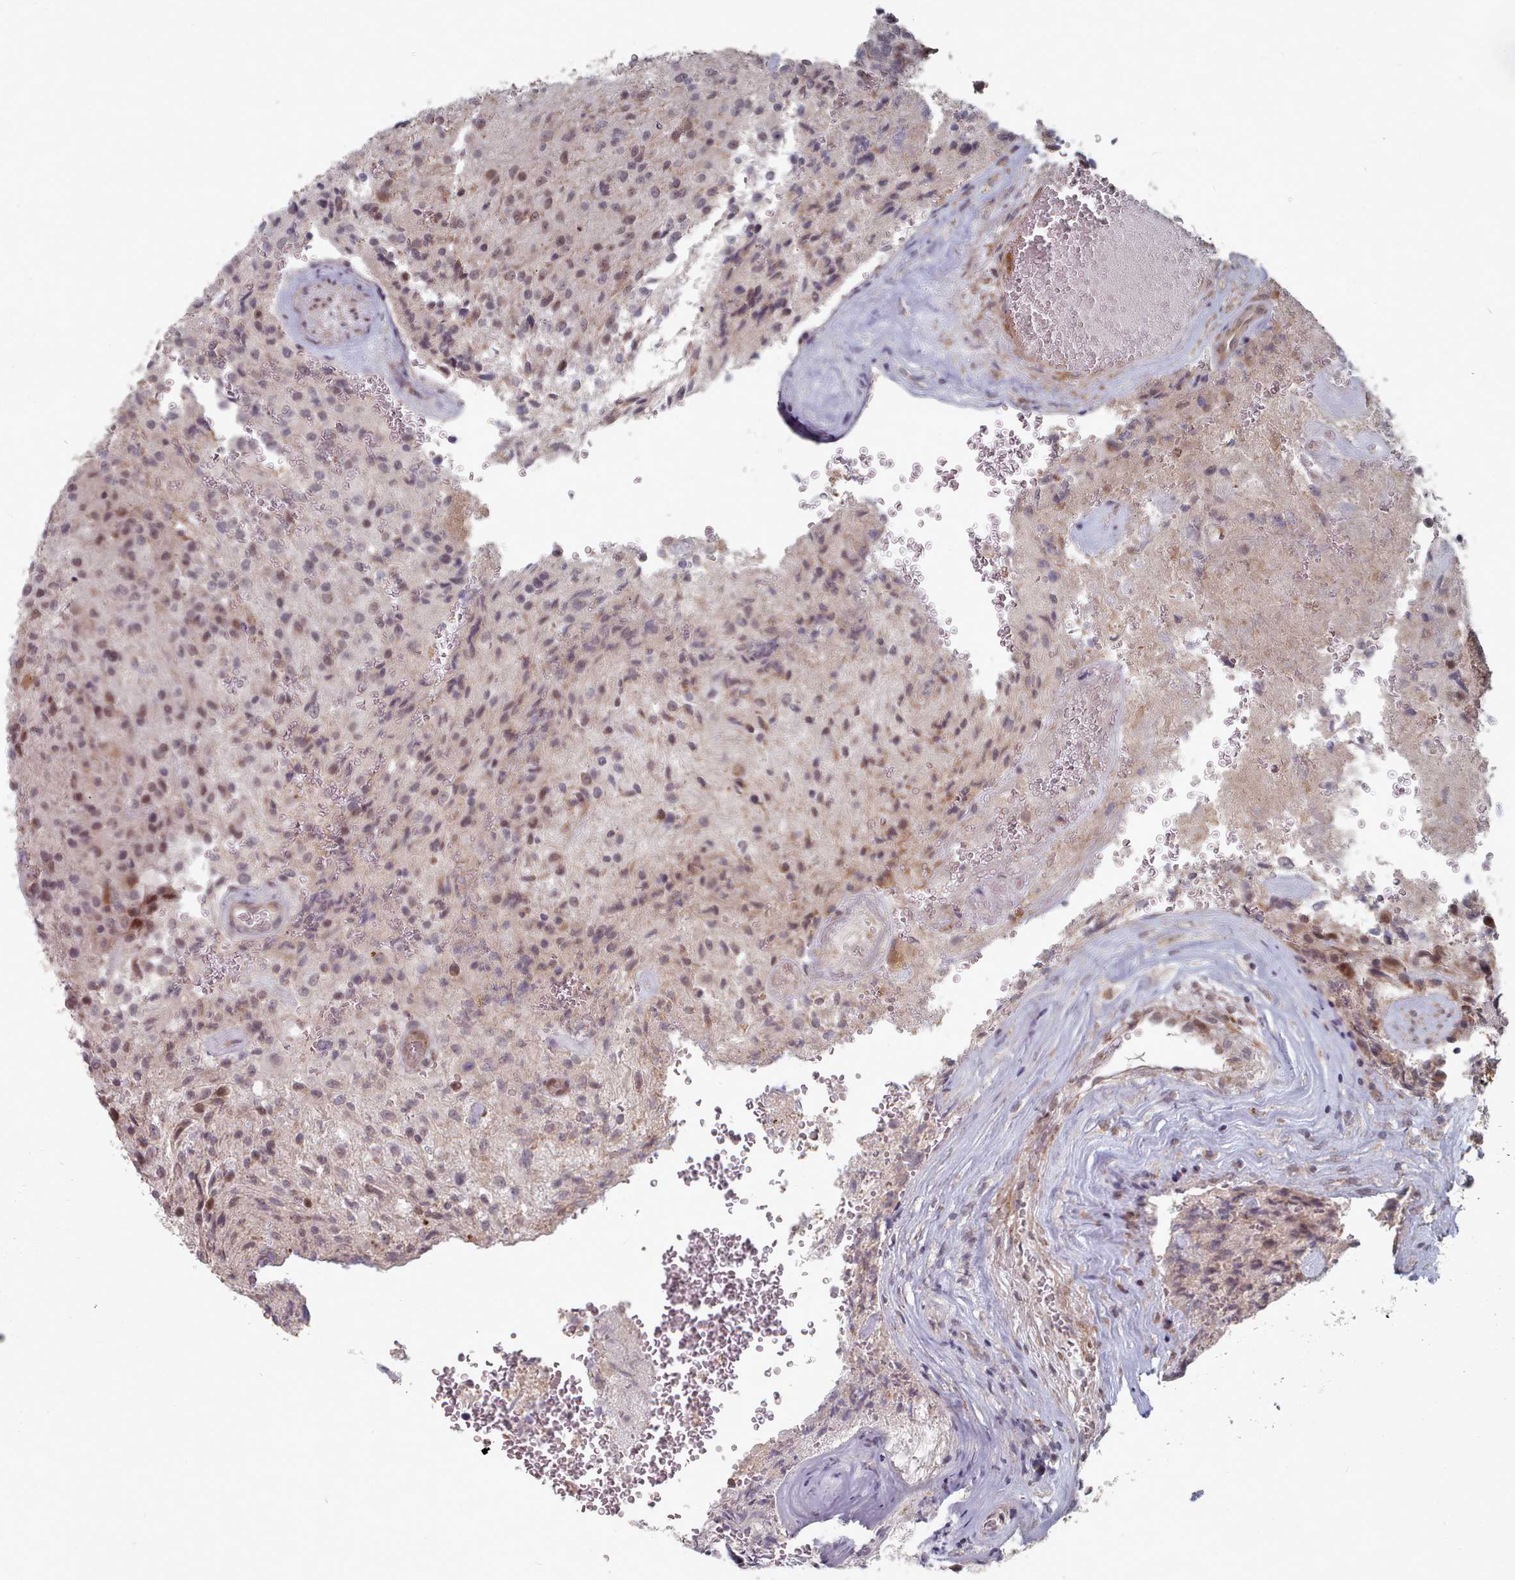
{"staining": {"intensity": "weak", "quantity": "<25%", "location": "nuclear"}, "tissue": "glioma", "cell_type": "Tumor cells", "image_type": "cancer", "snomed": [{"axis": "morphology", "description": "Normal tissue, NOS"}, {"axis": "morphology", "description": "Glioma, malignant, High grade"}, {"axis": "topography", "description": "Cerebral cortex"}], "caption": "Protein analysis of glioma exhibits no significant staining in tumor cells.", "gene": "CPSF4", "patient": {"sex": "male", "age": 56}}